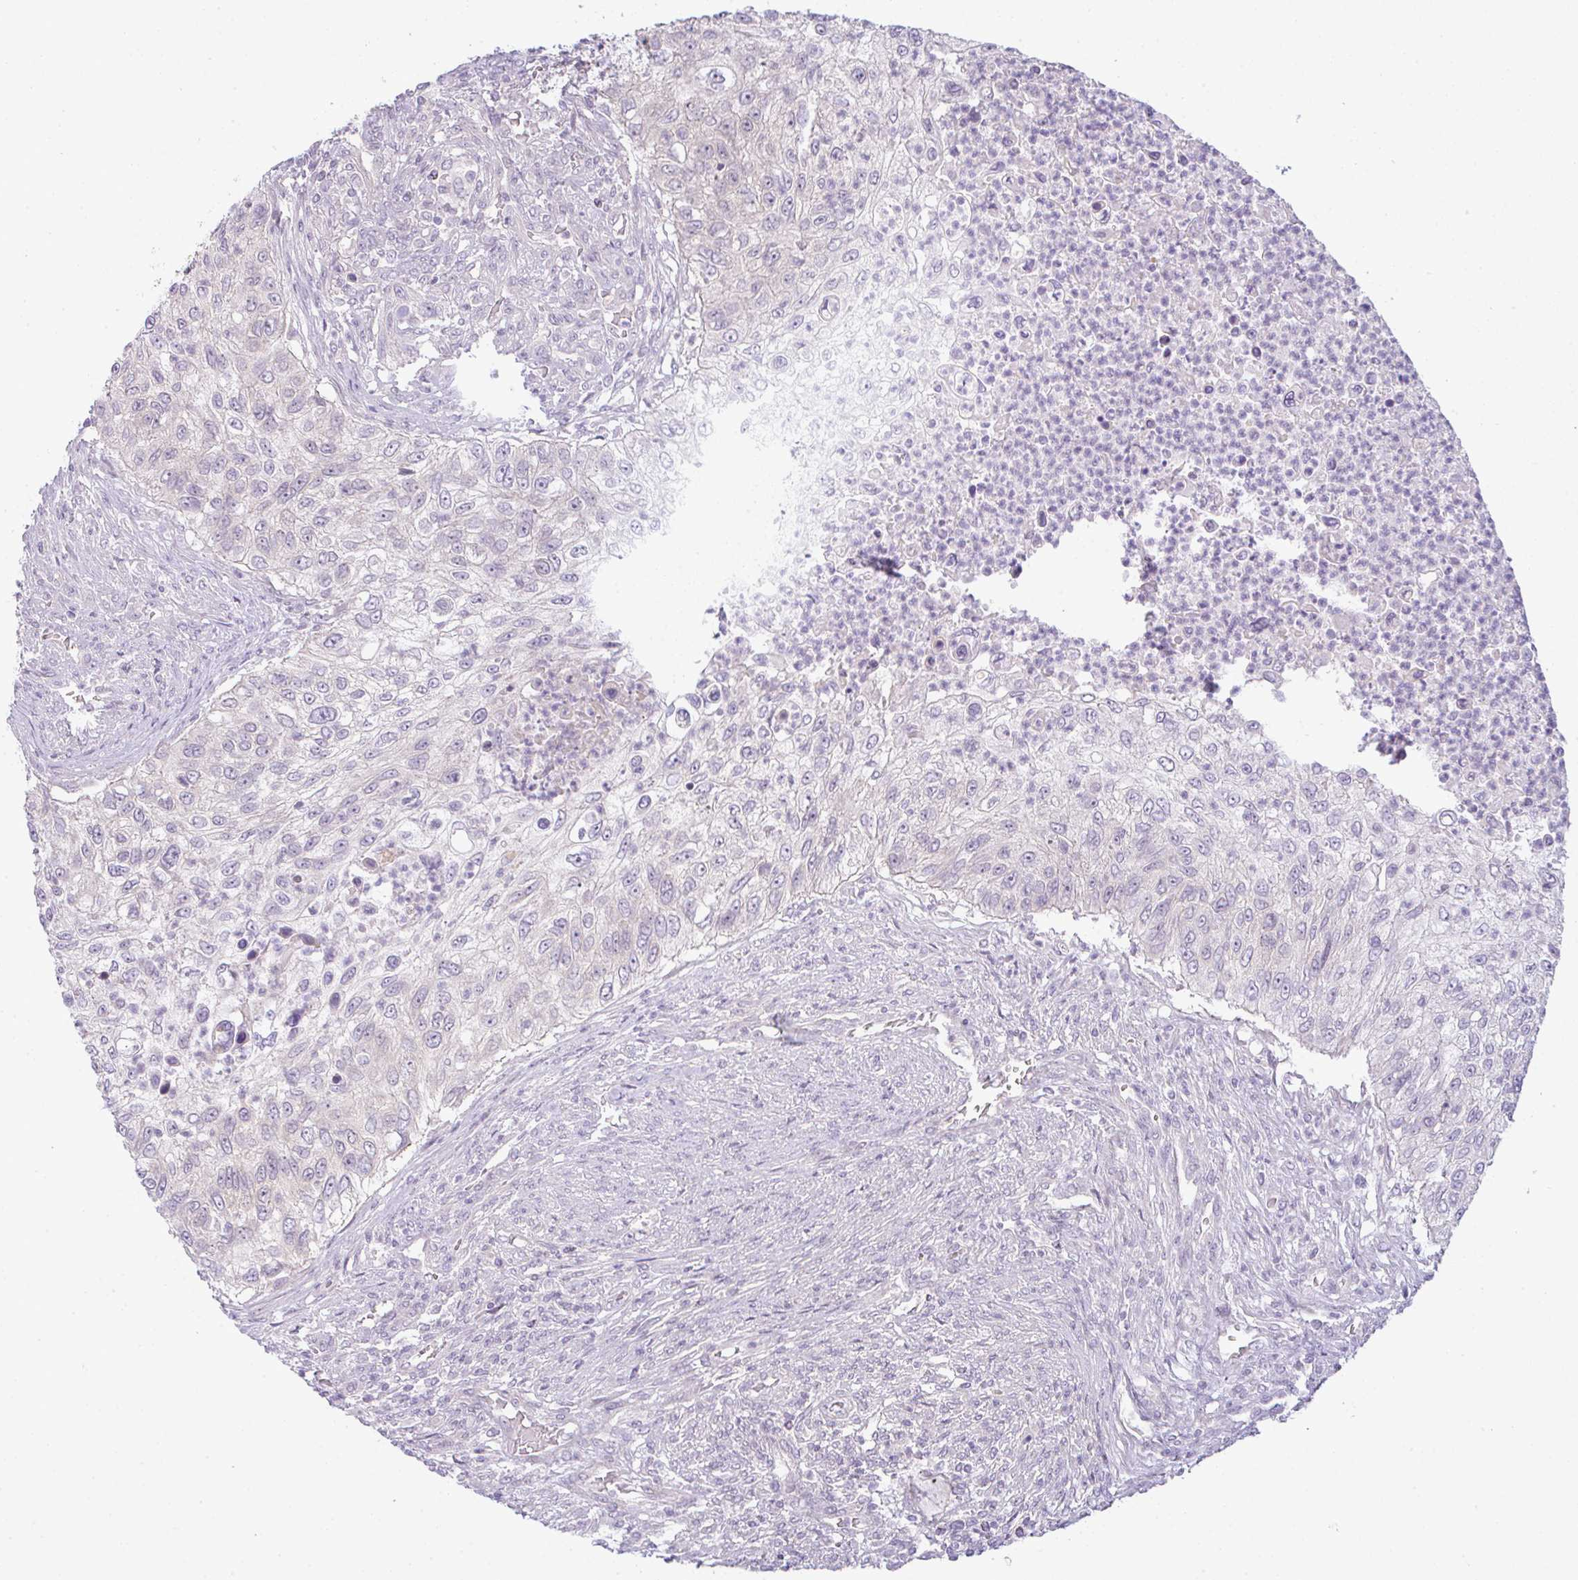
{"staining": {"intensity": "negative", "quantity": "none", "location": "none"}, "tissue": "urothelial cancer", "cell_type": "Tumor cells", "image_type": "cancer", "snomed": [{"axis": "morphology", "description": "Urothelial carcinoma, High grade"}, {"axis": "topography", "description": "Urinary bladder"}], "caption": "IHC histopathology image of urothelial cancer stained for a protein (brown), which reveals no staining in tumor cells.", "gene": "CSE1L", "patient": {"sex": "female", "age": 60}}